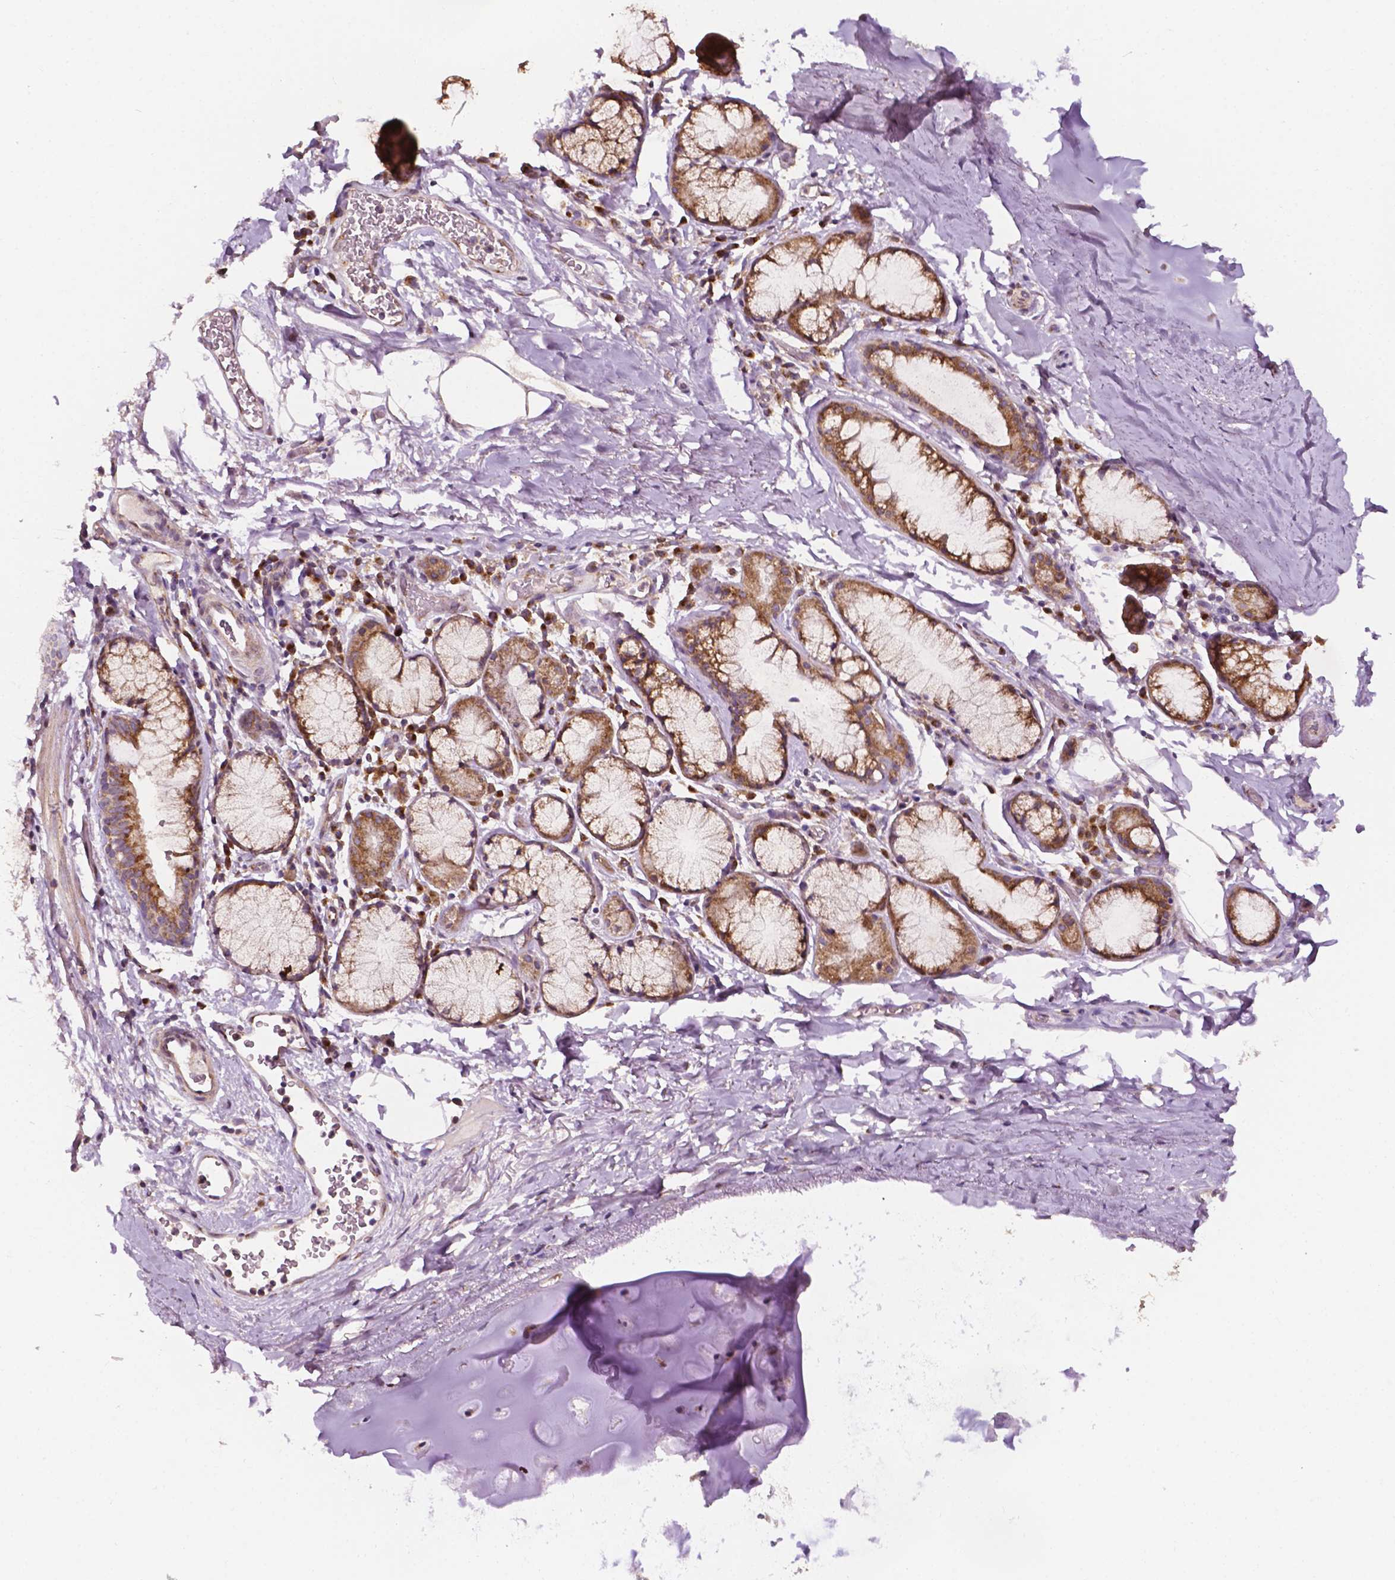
{"staining": {"intensity": "negative", "quantity": "none", "location": "none"}, "tissue": "soft tissue", "cell_type": "Chondrocytes", "image_type": "normal", "snomed": [{"axis": "morphology", "description": "Normal tissue, NOS"}, {"axis": "topography", "description": "Bronchus"}, {"axis": "topography", "description": "Lung"}], "caption": "IHC of benign human soft tissue exhibits no staining in chondrocytes. The staining is performed using DAB brown chromogen with nuclei counter-stained in using hematoxylin.", "gene": "EBAG9", "patient": {"sex": "female", "age": 57}}